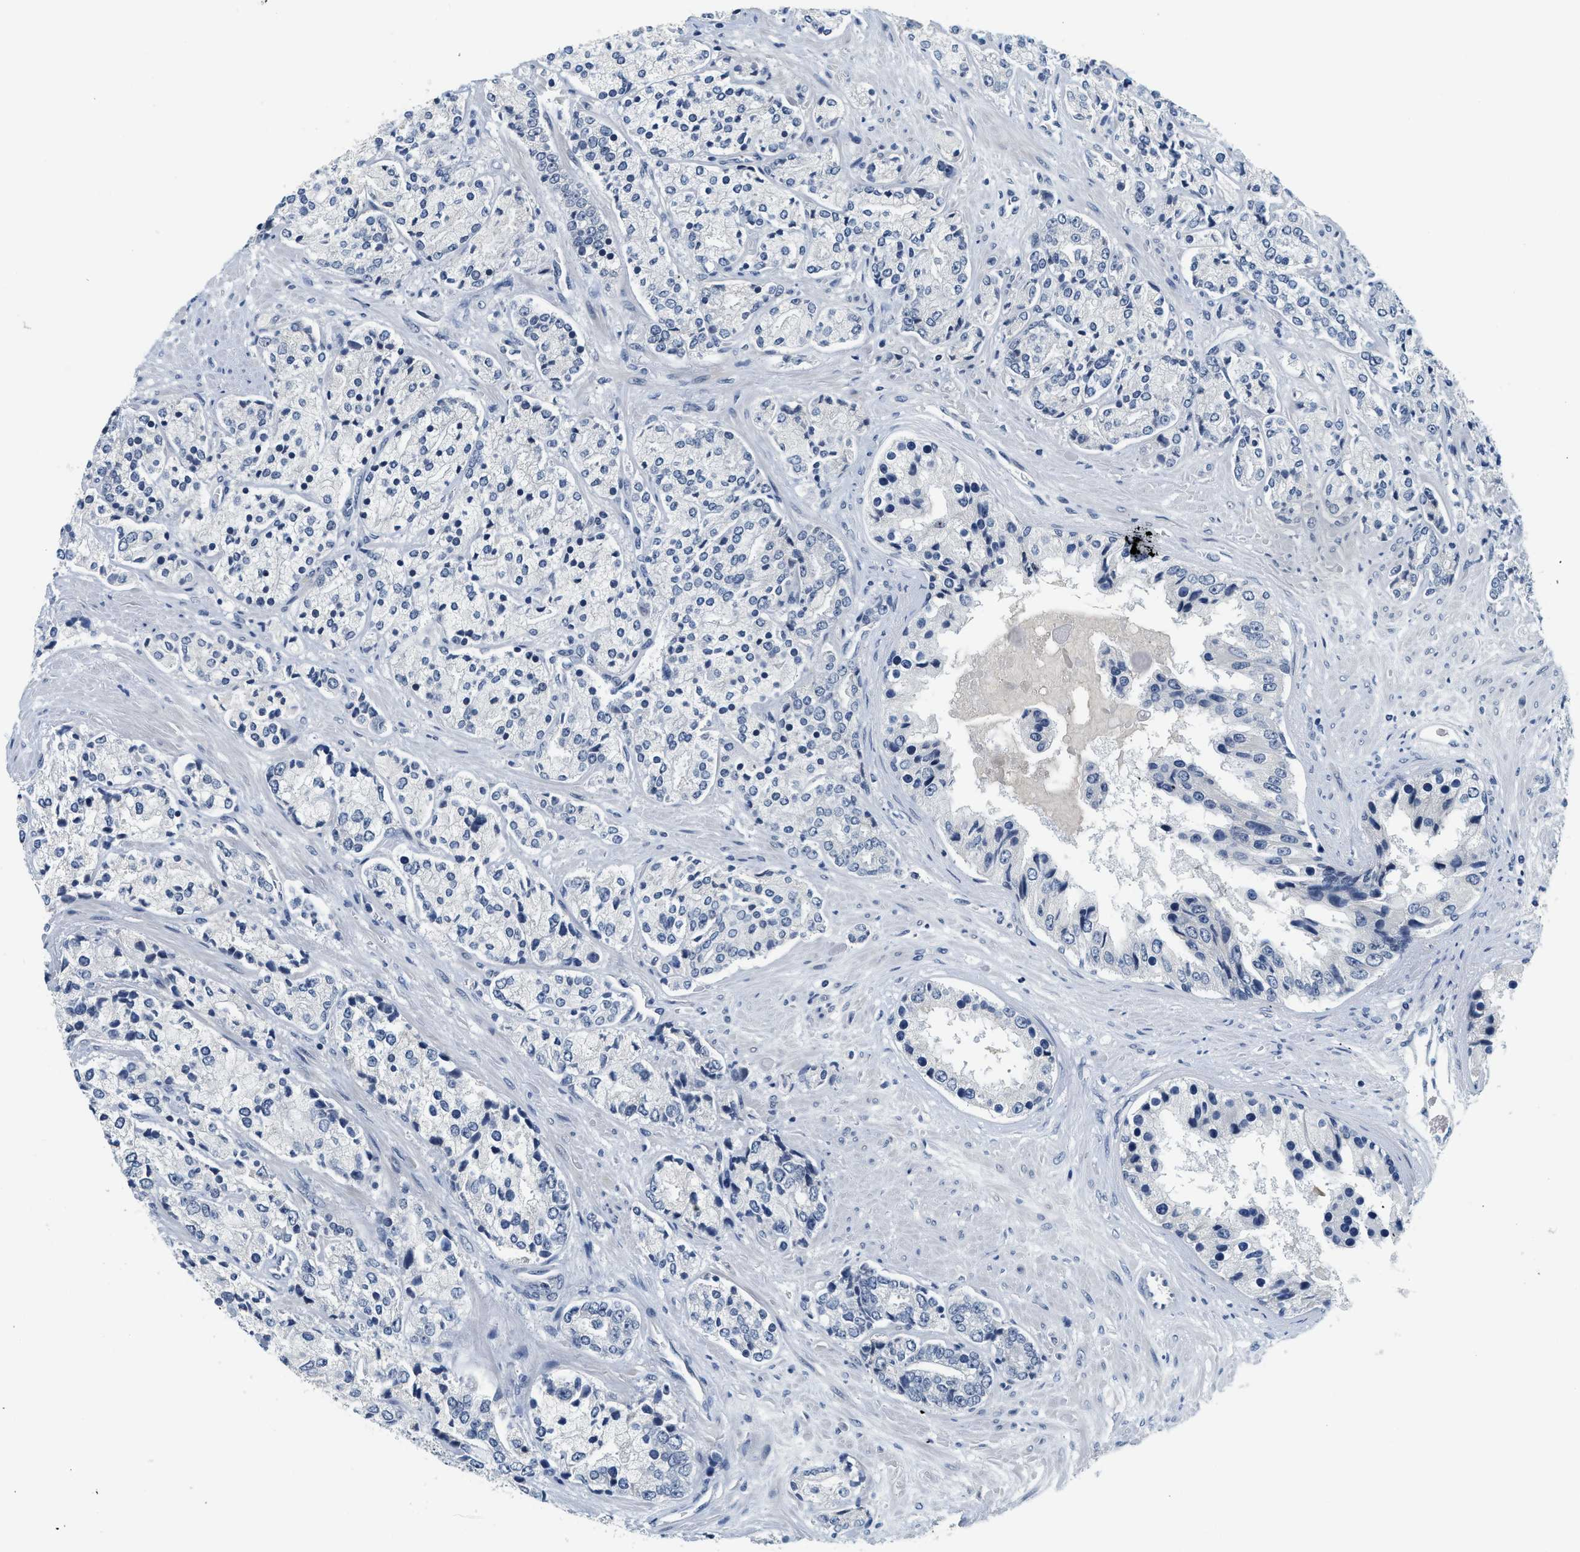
{"staining": {"intensity": "negative", "quantity": "none", "location": "none"}, "tissue": "prostate cancer", "cell_type": "Tumor cells", "image_type": "cancer", "snomed": [{"axis": "morphology", "description": "Adenocarcinoma, High grade"}, {"axis": "topography", "description": "Prostate"}], "caption": "IHC image of neoplastic tissue: adenocarcinoma (high-grade) (prostate) stained with DAB (3,3'-diaminobenzidine) exhibits no significant protein positivity in tumor cells. (Stains: DAB immunohistochemistry with hematoxylin counter stain, Microscopy: brightfield microscopy at high magnification).", "gene": "MZF1", "patient": {"sex": "male", "age": 71}}